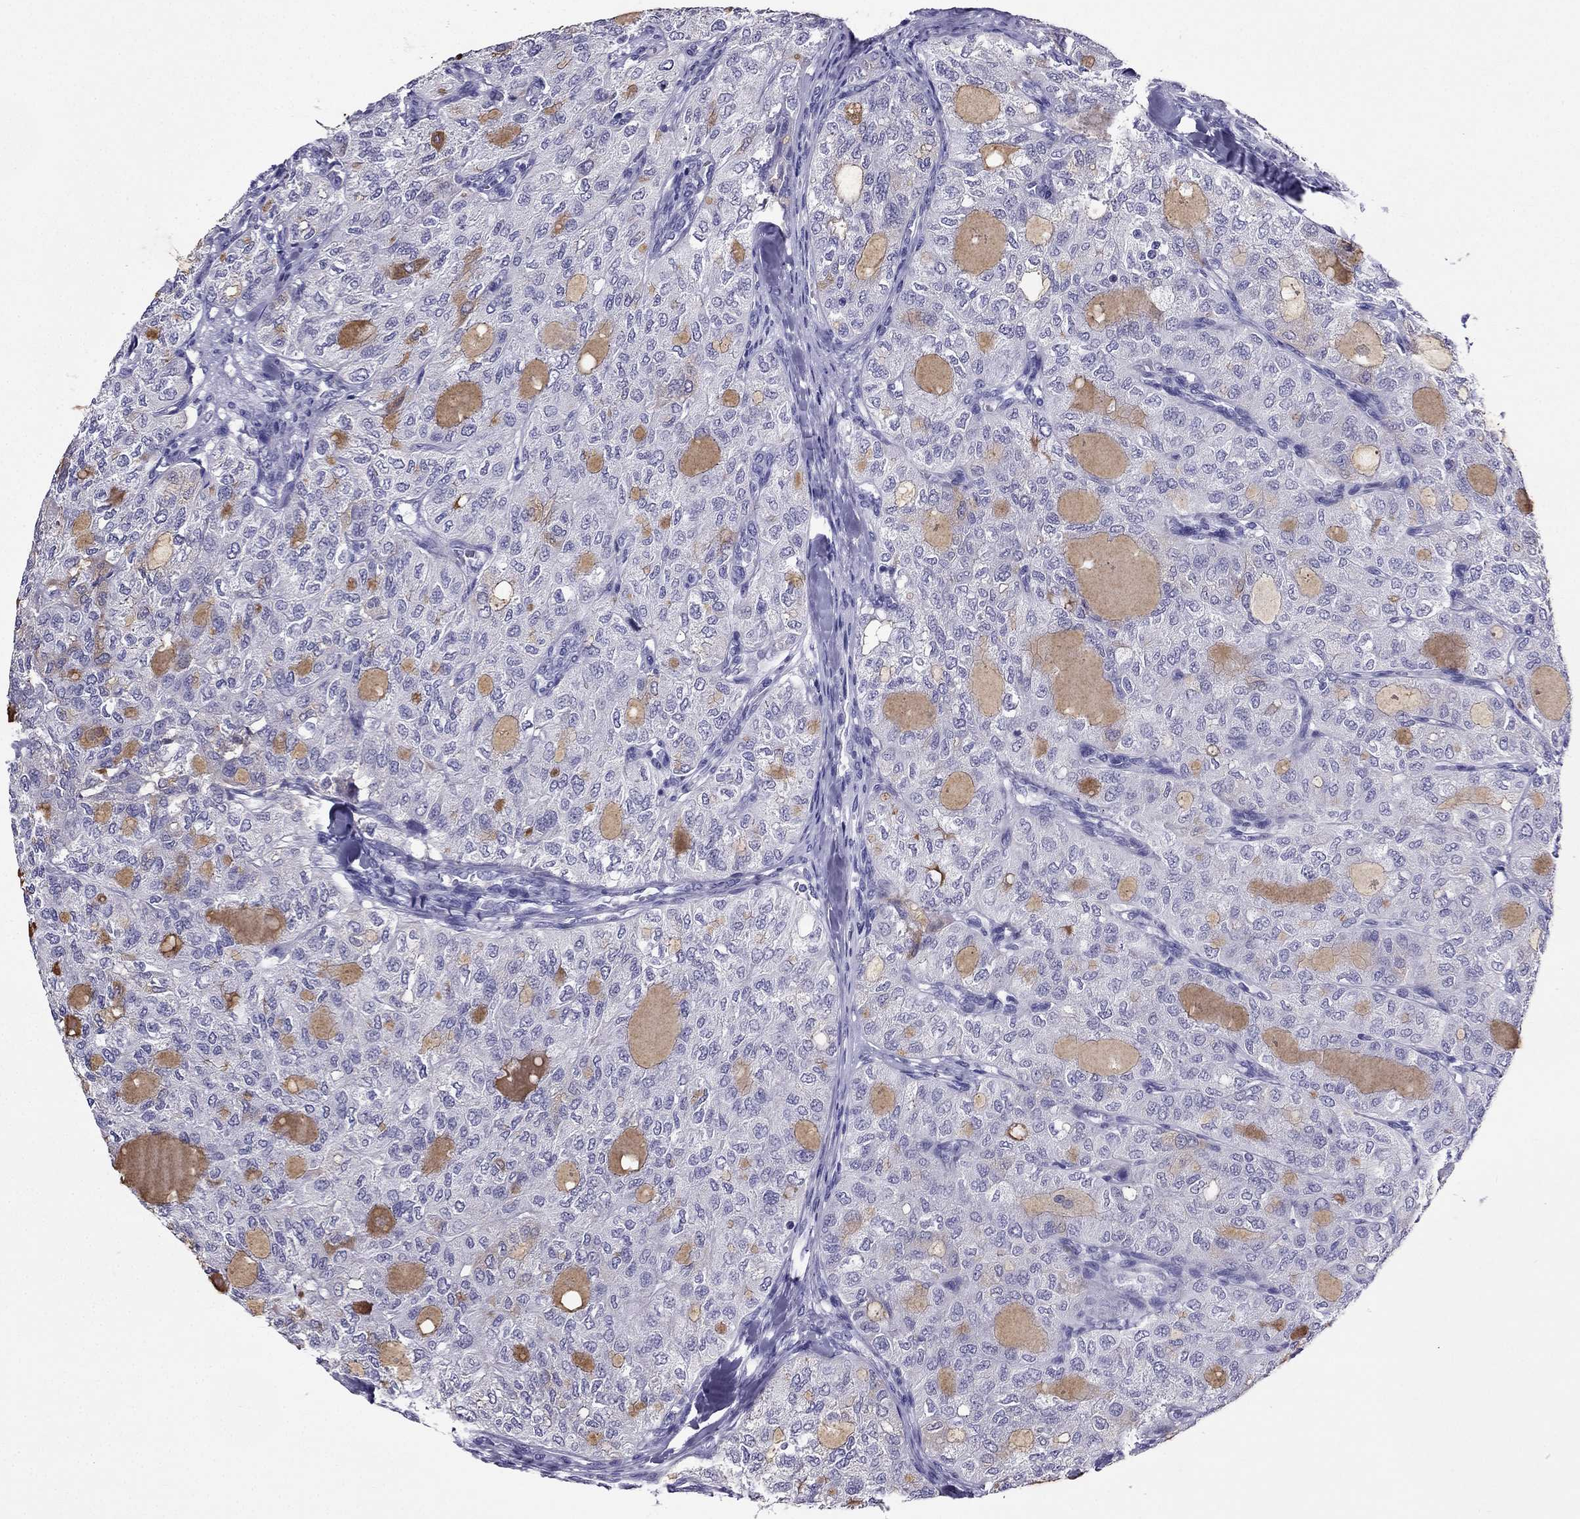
{"staining": {"intensity": "negative", "quantity": "none", "location": "none"}, "tissue": "thyroid cancer", "cell_type": "Tumor cells", "image_type": "cancer", "snomed": [{"axis": "morphology", "description": "Follicular adenoma carcinoma, NOS"}, {"axis": "topography", "description": "Thyroid gland"}], "caption": "Immunohistochemistry (IHC) of human follicular adenoma carcinoma (thyroid) exhibits no positivity in tumor cells. (DAB (3,3'-diaminobenzidine) immunohistochemistry, high magnification).", "gene": "ZNF541", "patient": {"sex": "male", "age": 75}}